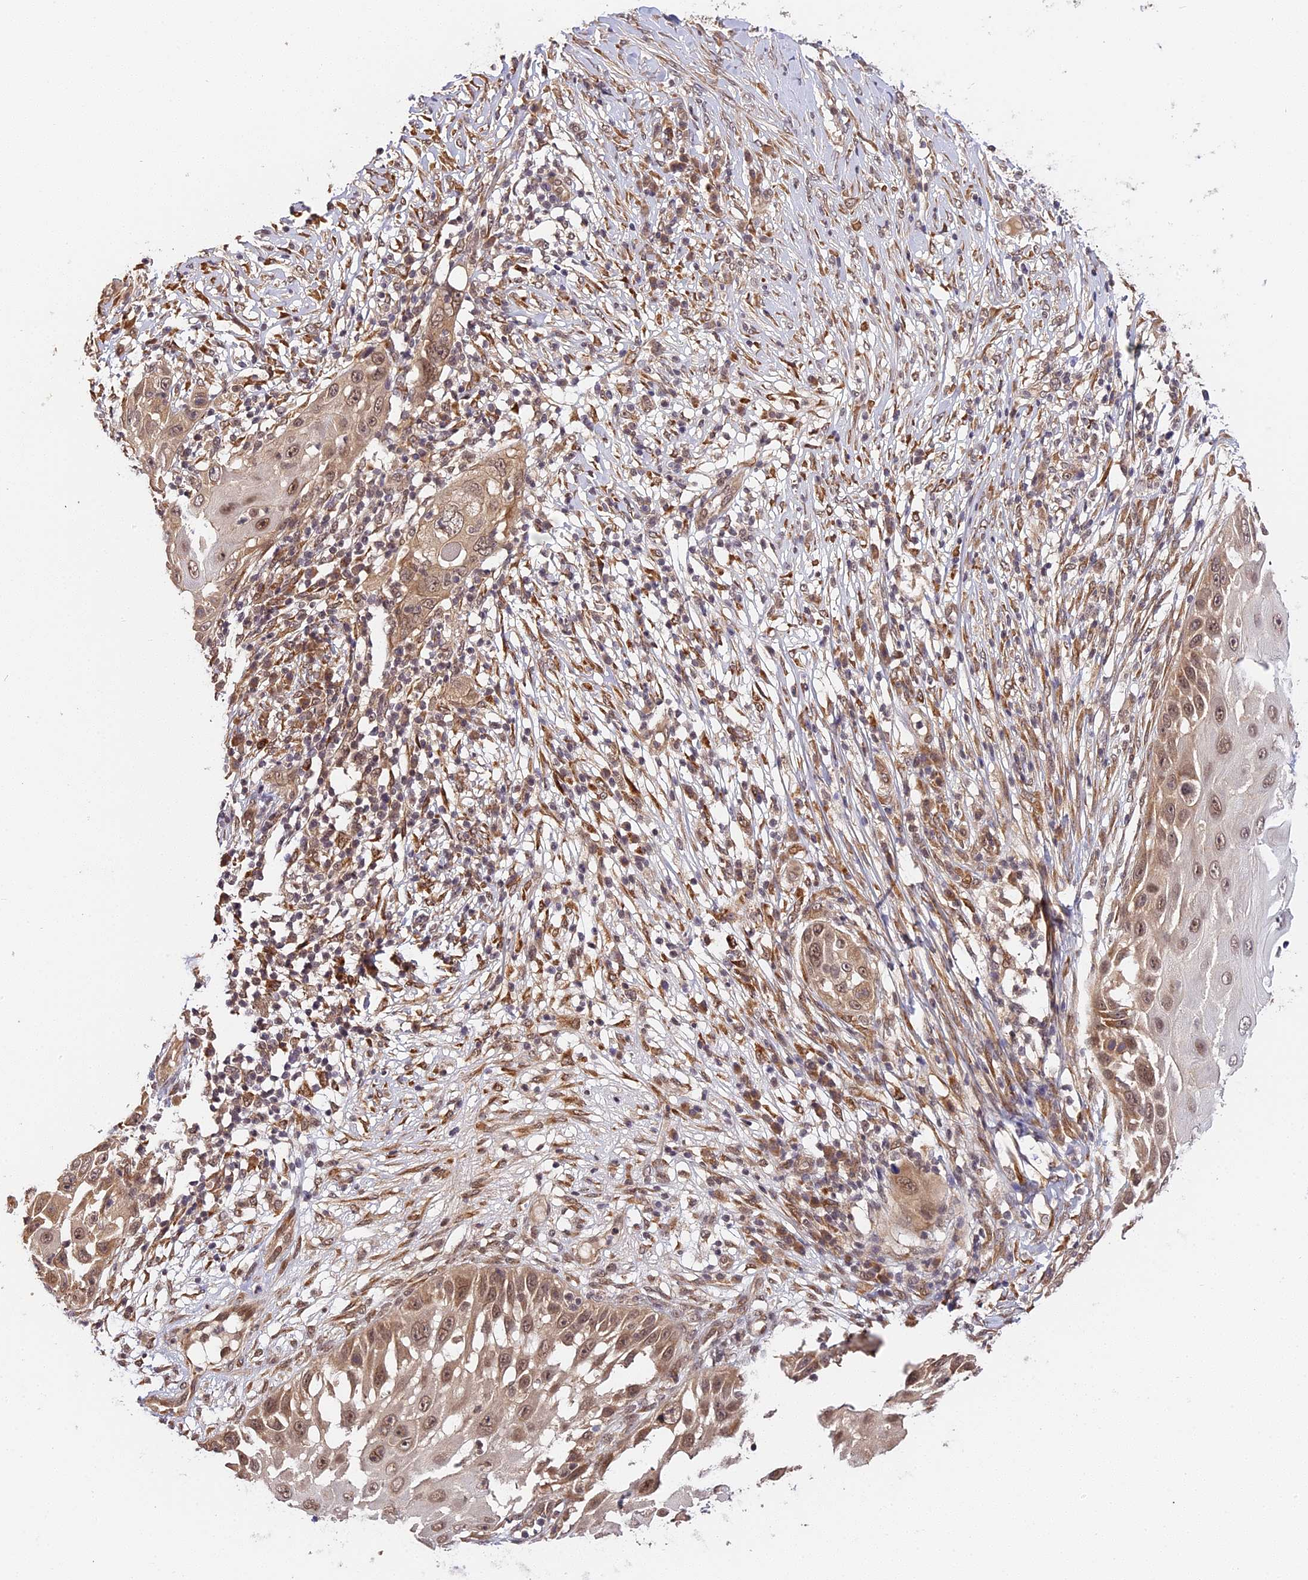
{"staining": {"intensity": "moderate", "quantity": ">75%", "location": "cytoplasmic/membranous,nuclear"}, "tissue": "skin cancer", "cell_type": "Tumor cells", "image_type": "cancer", "snomed": [{"axis": "morphology", "description": "Squamous cell carcinoma, NOS"}, {"axis": "topography", "description": "Skin"}], "caption": "Protein expression analysis of skin cancer shows moderate cytoplasmic/membranous and nuclear staining in approximately >75% of tumor cells.", "gene": "IMPACT", "patient": {"sex": "female", "age": 44}}